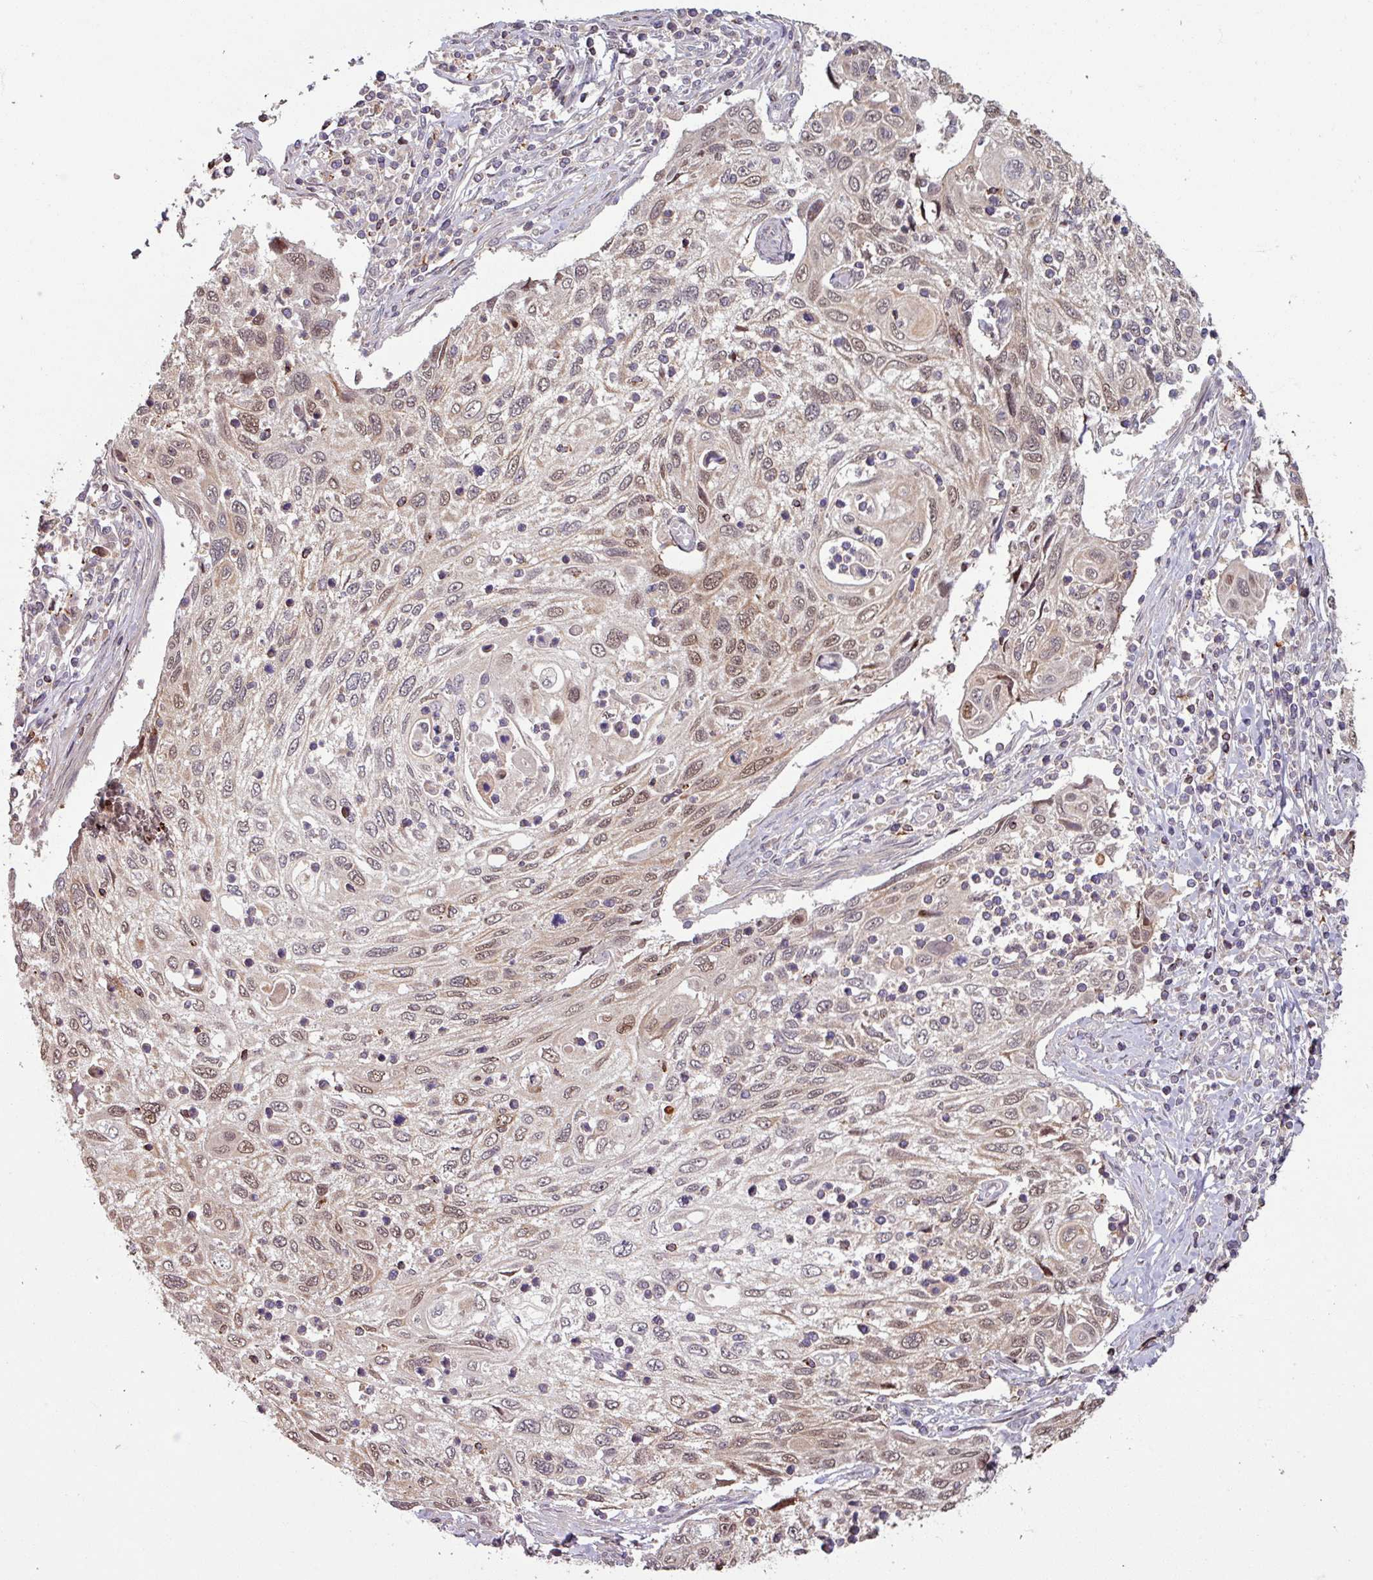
{"staining": {"intensity": "moderate", "quantity": ">75%", "location": "nuclear"}, "tissue": "cervical cancer", "cell_type": "Tumor cells", "image_type": "cancer", "snomed": [{"axis": "morphology", "description": "Squamous cell carcinoma, NOS"}, {"axis": "topography", "description": "Cervix"}], "caption": "Brown immunohistochemical staining in human cervical squamous cell carcinoma displays moderate nuclear positivity in approximately >75% of tumor cells.", "gene": "OR6B1", "patient": {"sex": "female", "age": 70}}